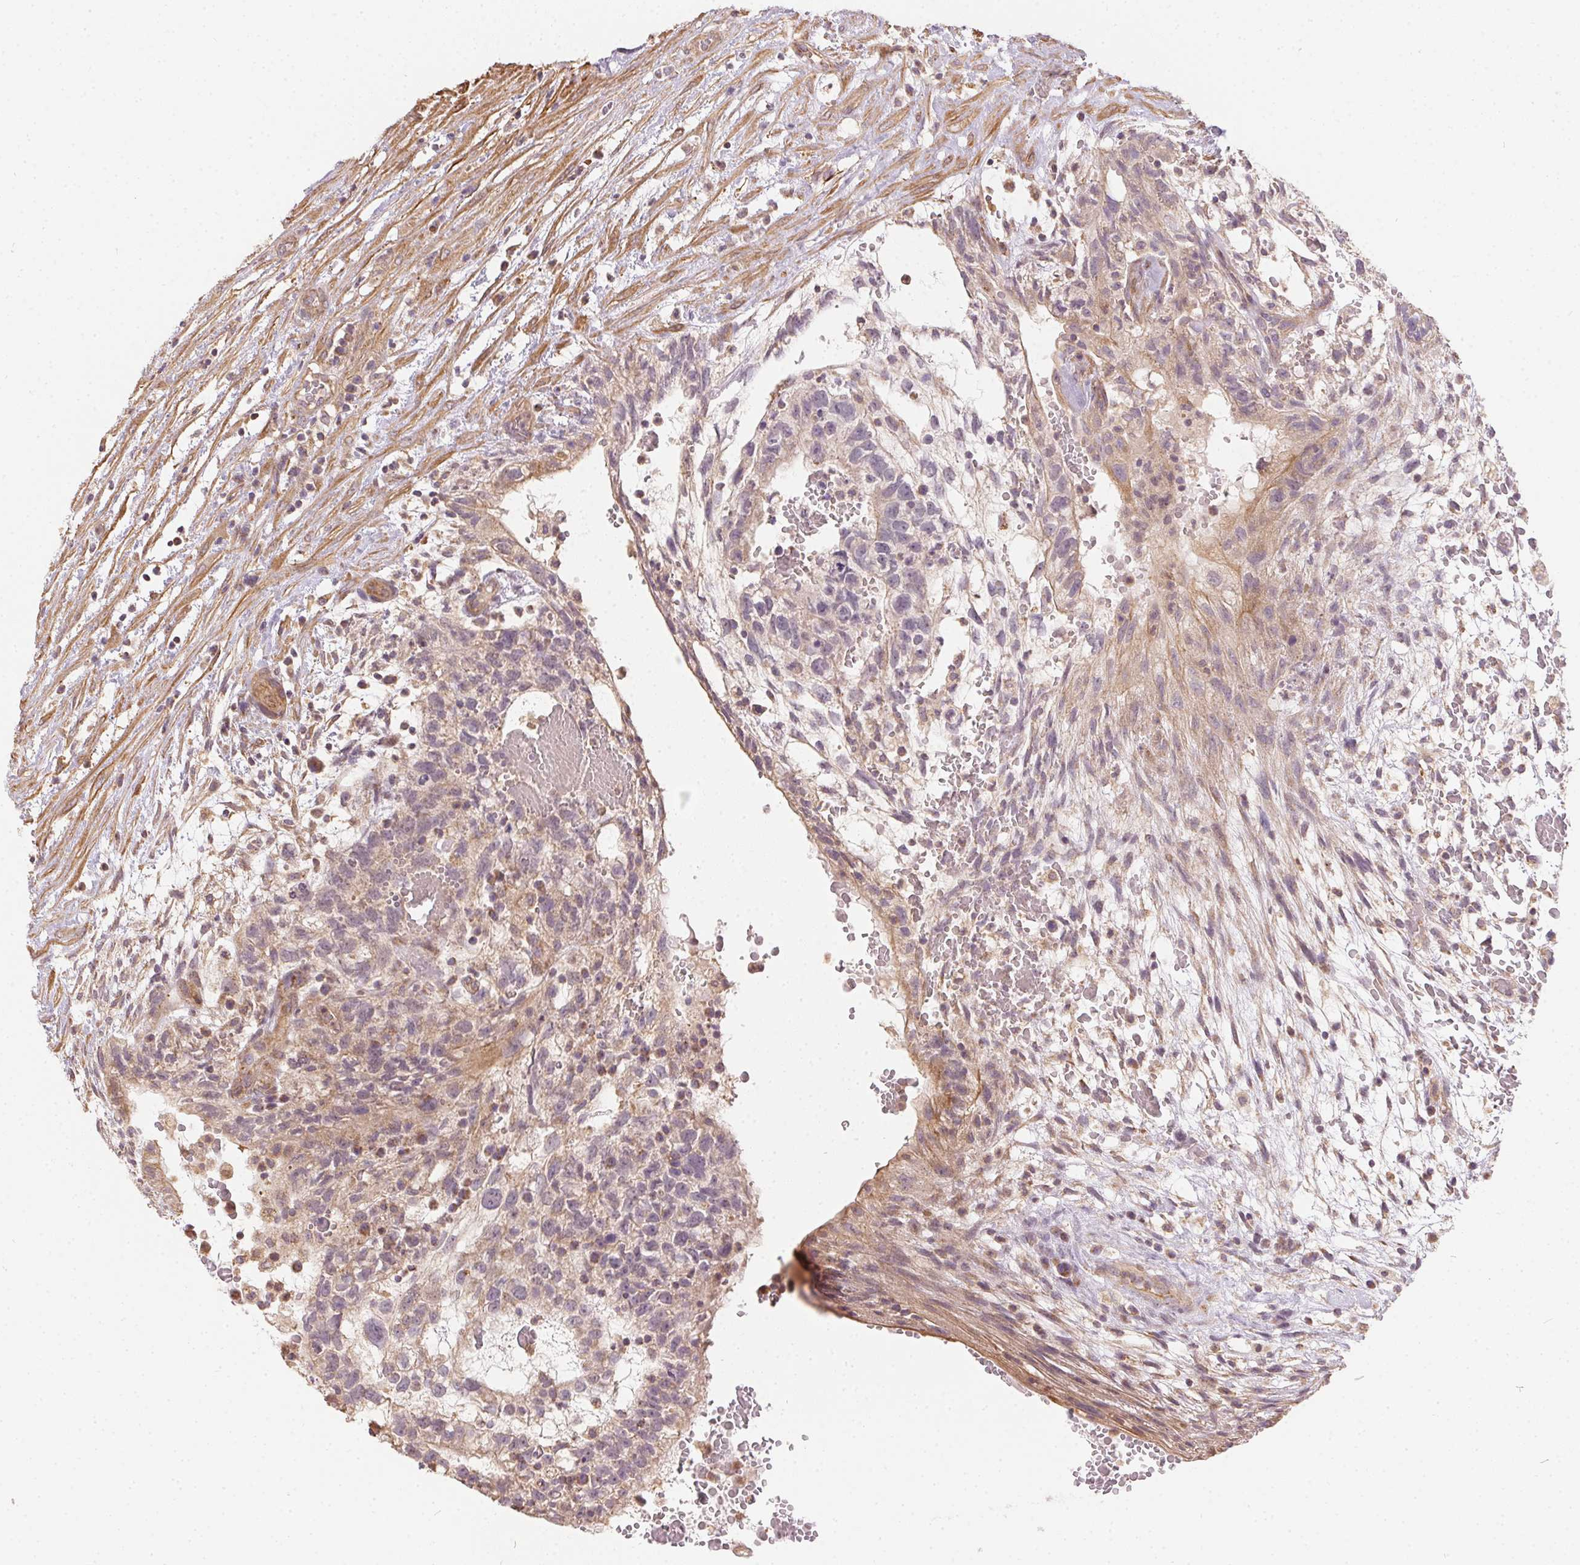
{"staining": {"intensity": "weak", "quantity": "25%-75%", "location": "cytoplasmic/membranous"}, "tissue": "testis cancer", "cell_type": "Tumor cells", "image_type": "cancer", "snomed": [{"axis": "morphology", "description": "Normal tissue, NOS"}, {"axis": "morphology", "description": "Carcinoma, Embryonal, NOS"}, {"axis": "topography", "description": "Testis"}], "caption": "Tumor cells exhibit weak cytoplasmic/membranous positivity in approximately 25%-75% of cells in embryonal carcinoma (testis). The protein is stained brown, and the nuclei are stained in blue (DAB IHC with brightfield microscopy, high magnification).", "gene": "REV3L", "patient": {"sex": "male", "age": 32}}